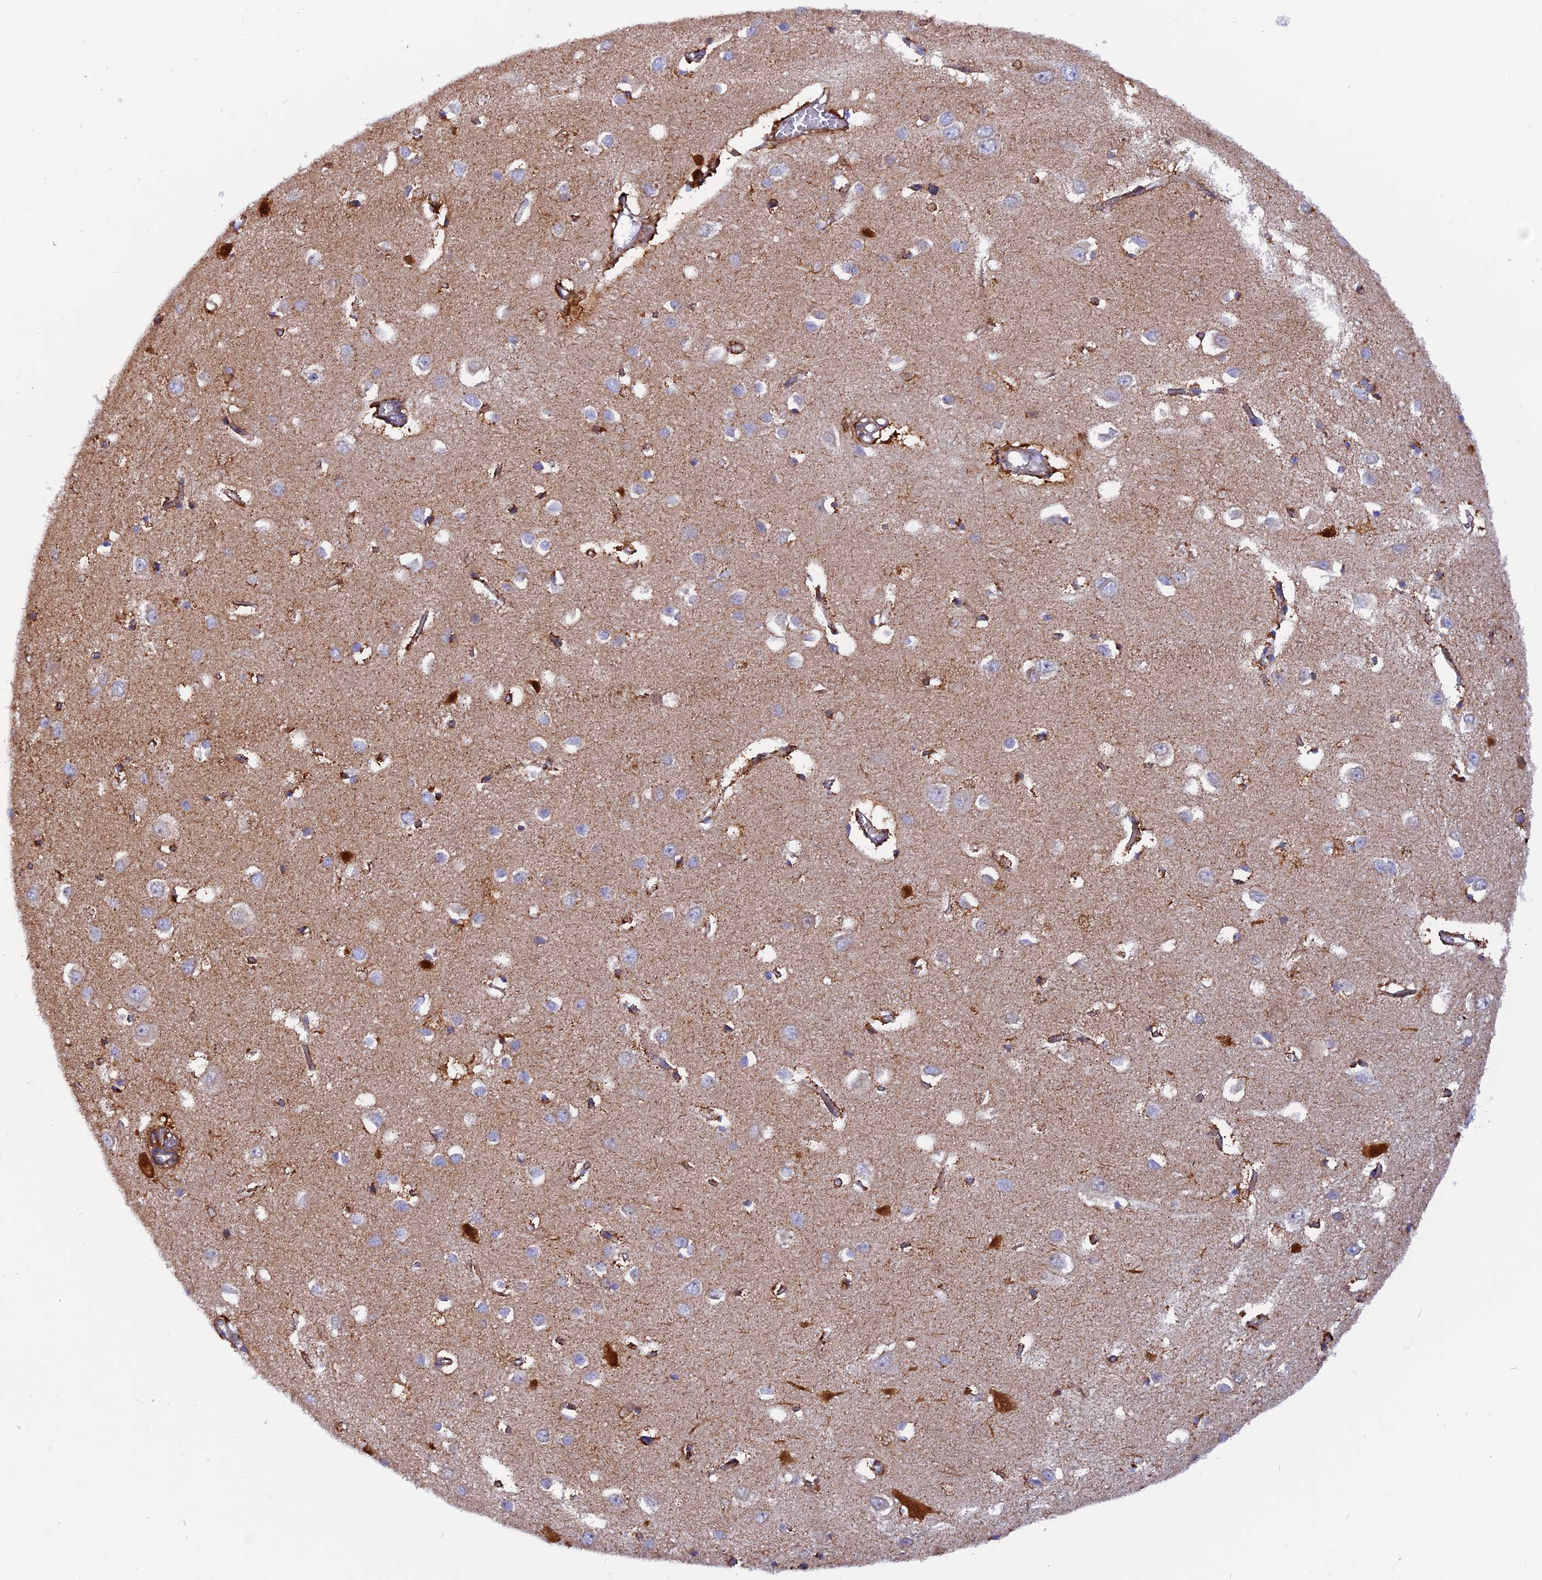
{"staining": {"intensity": "negative", "quantity": "none", "location": "none"}, "tissue": "cerebral cortex", "cell_type": "Endothelial cells", "image_type": "normal", "snomed": [{"axis": "morphology", "description": "Normal tissue, NOS"}, {"axis": "topography", "description": "Cerebral cortex"}], "caption": "Immunohistochemical staining of unremarkable cerebral cortex reveals no significant staining in endothelial cells.", "gene": "GCDH", "patient": {"sex": "female", "age": 64}}